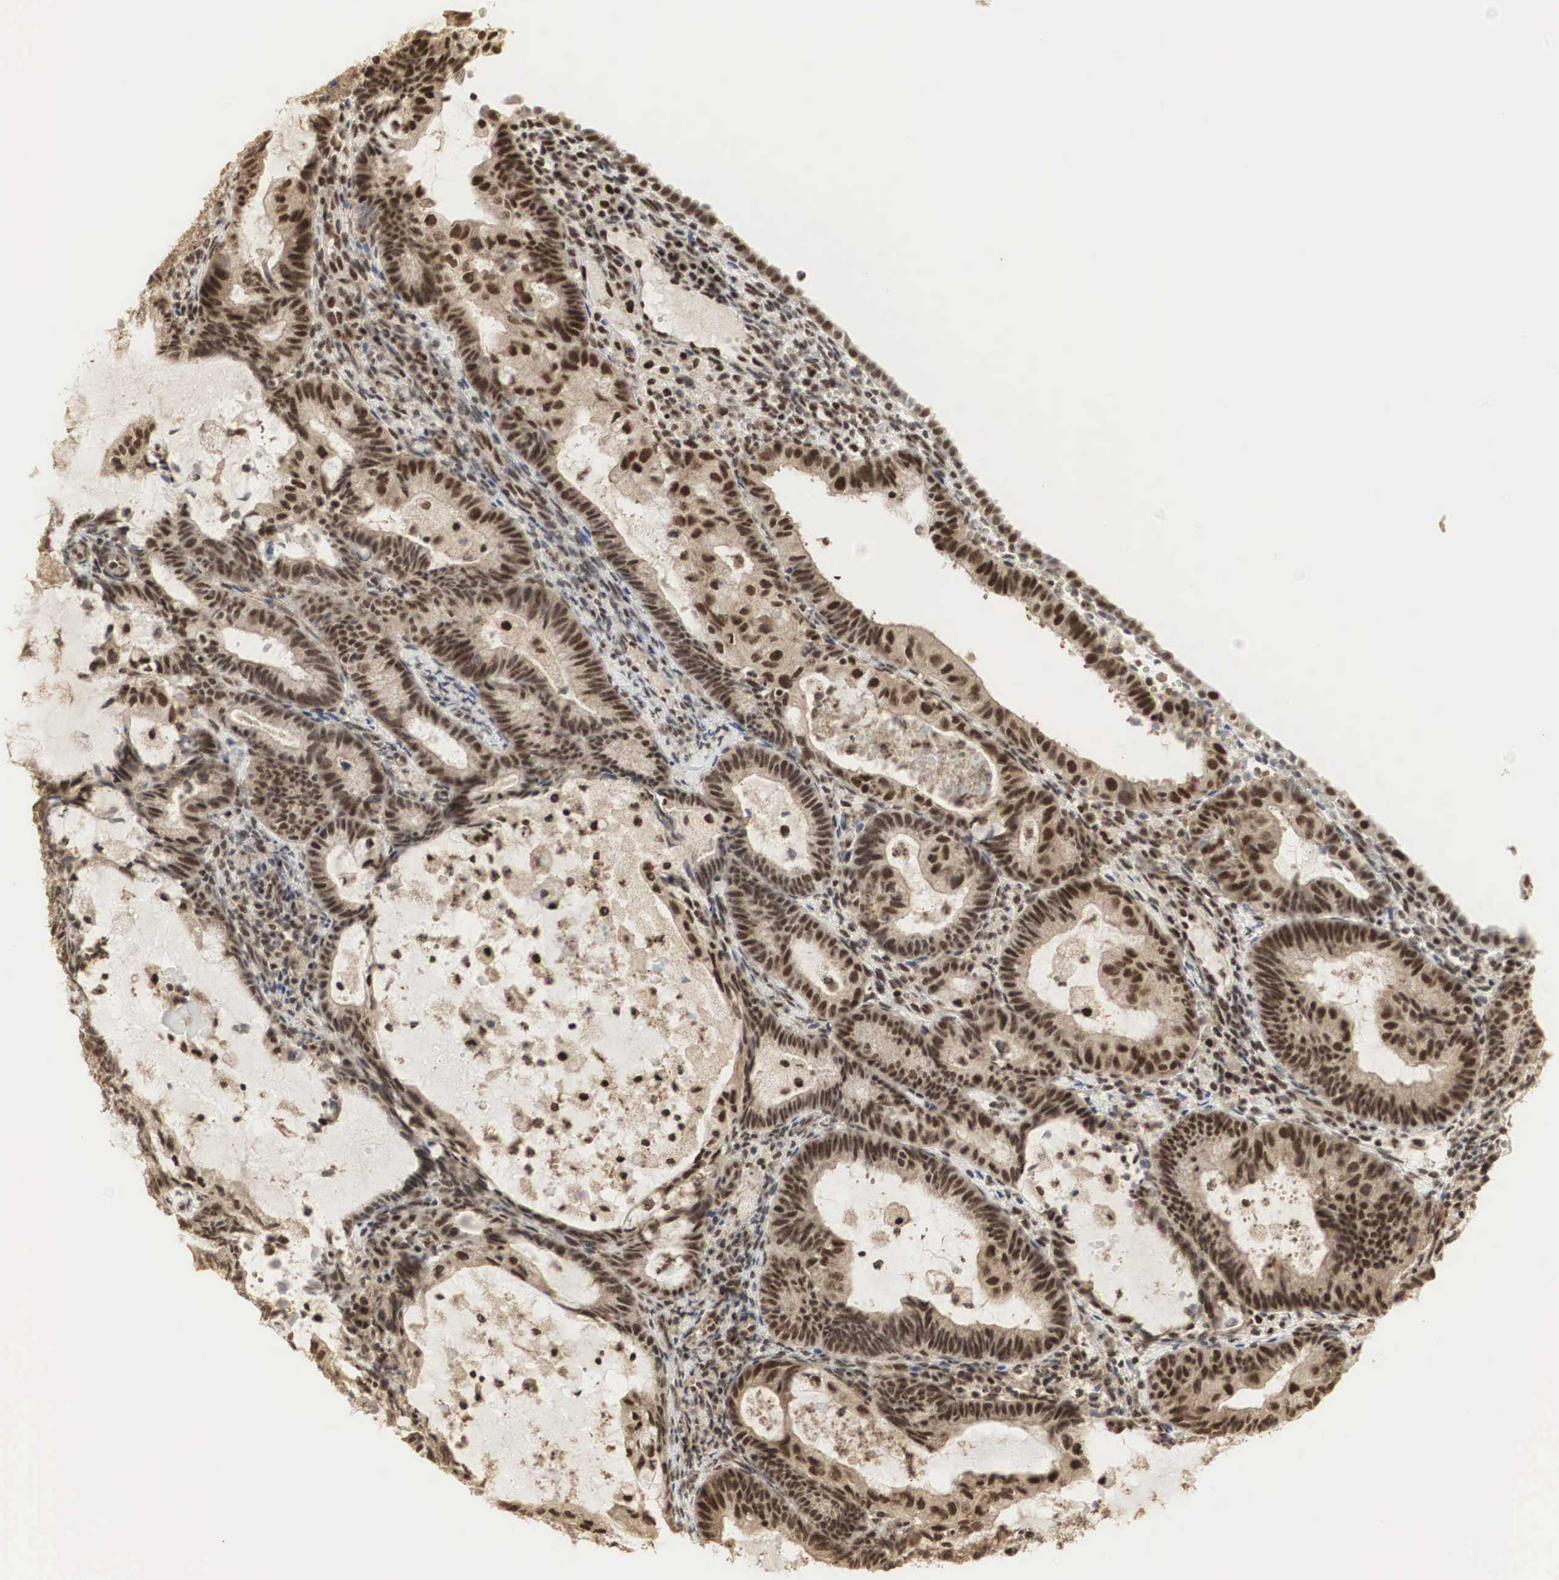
{"staining": {"intensity": "strong", "quantity": ">75%", "location": "cytoplasmic/membranous,nuclear"}, "tissue": "endometrial cancer", "cell_type": "Tumor cells", "image_type": "cancer", "snomed": [{"axis": "morphology", "description": "Adenocarcinoma, NOS"}, {"axis": "topography", "description": "Endometrium"}], "caption": "Human adenocarcinoma (endometrial) stained with a brown dye reveals strong cytoplasmic/membranous and nuclear positive positivity in approximately >75% of tumor cells.", "gene": "RNF113A", "patient": {"sex": "female", "age": 63}}